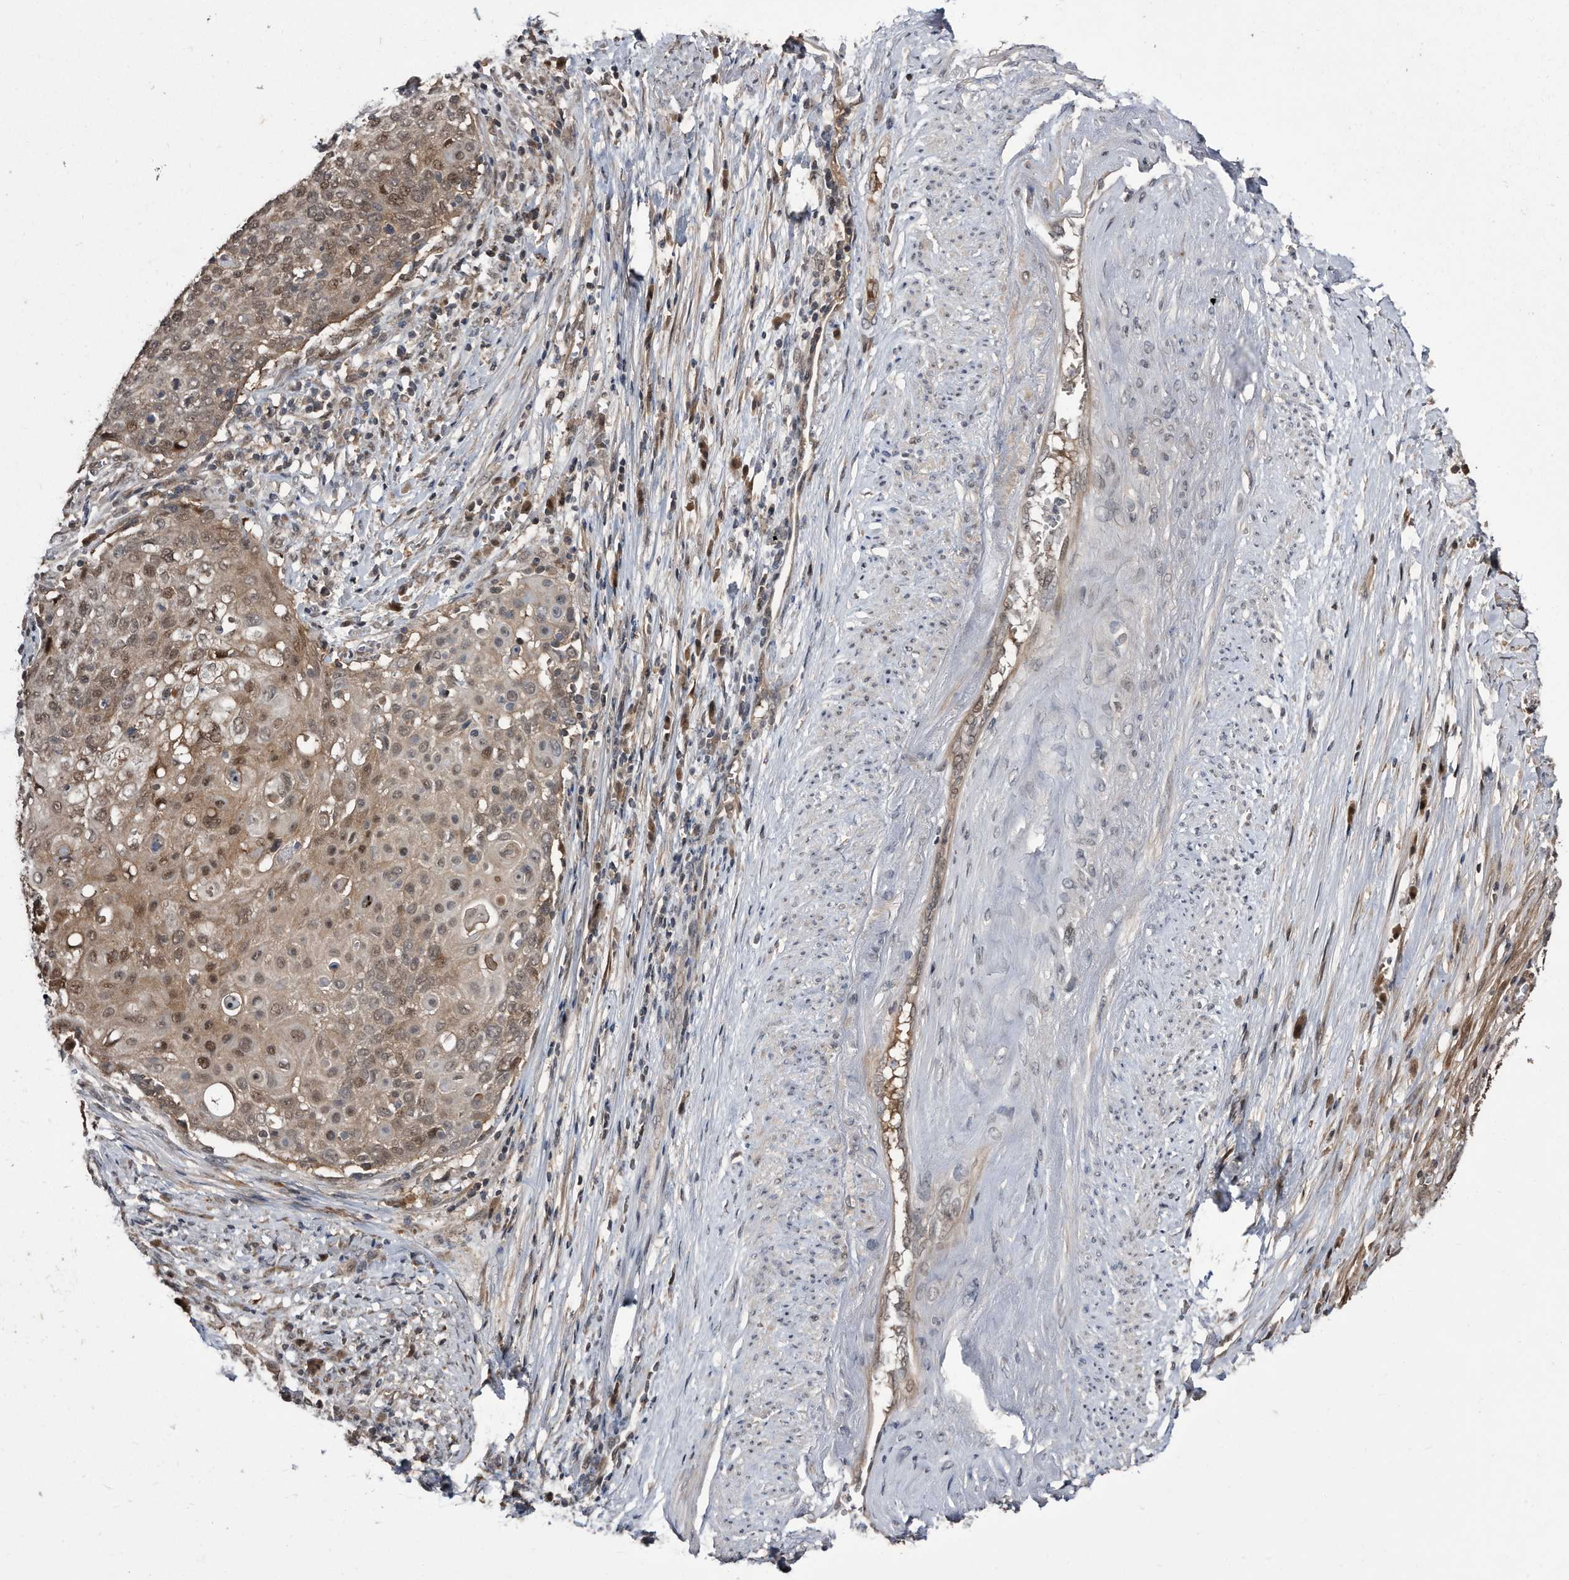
{"staining": {"intensity": "moderate", "quantity": ">75%", "location": "cytoplasmic/membranous,nuclear"}, "tissue": "cervical cancer", "cell_type": "Tumor cells", "image_type": "cancer", "snomed": [{"axis": "morphology", "description": "Squamous cell carcinoma, NOS"}, {"axis": "topography", "description": "Cervix"}], "caption": "Protein staining by immunohistochemistry shows moderate cytoplasmic/membranous and nuclear positivity in about >75% of tumor cells in cervical squamous cell carcinoma.", "gene": "RAD23B", "patient": {"sex": "female", "age": 39}}